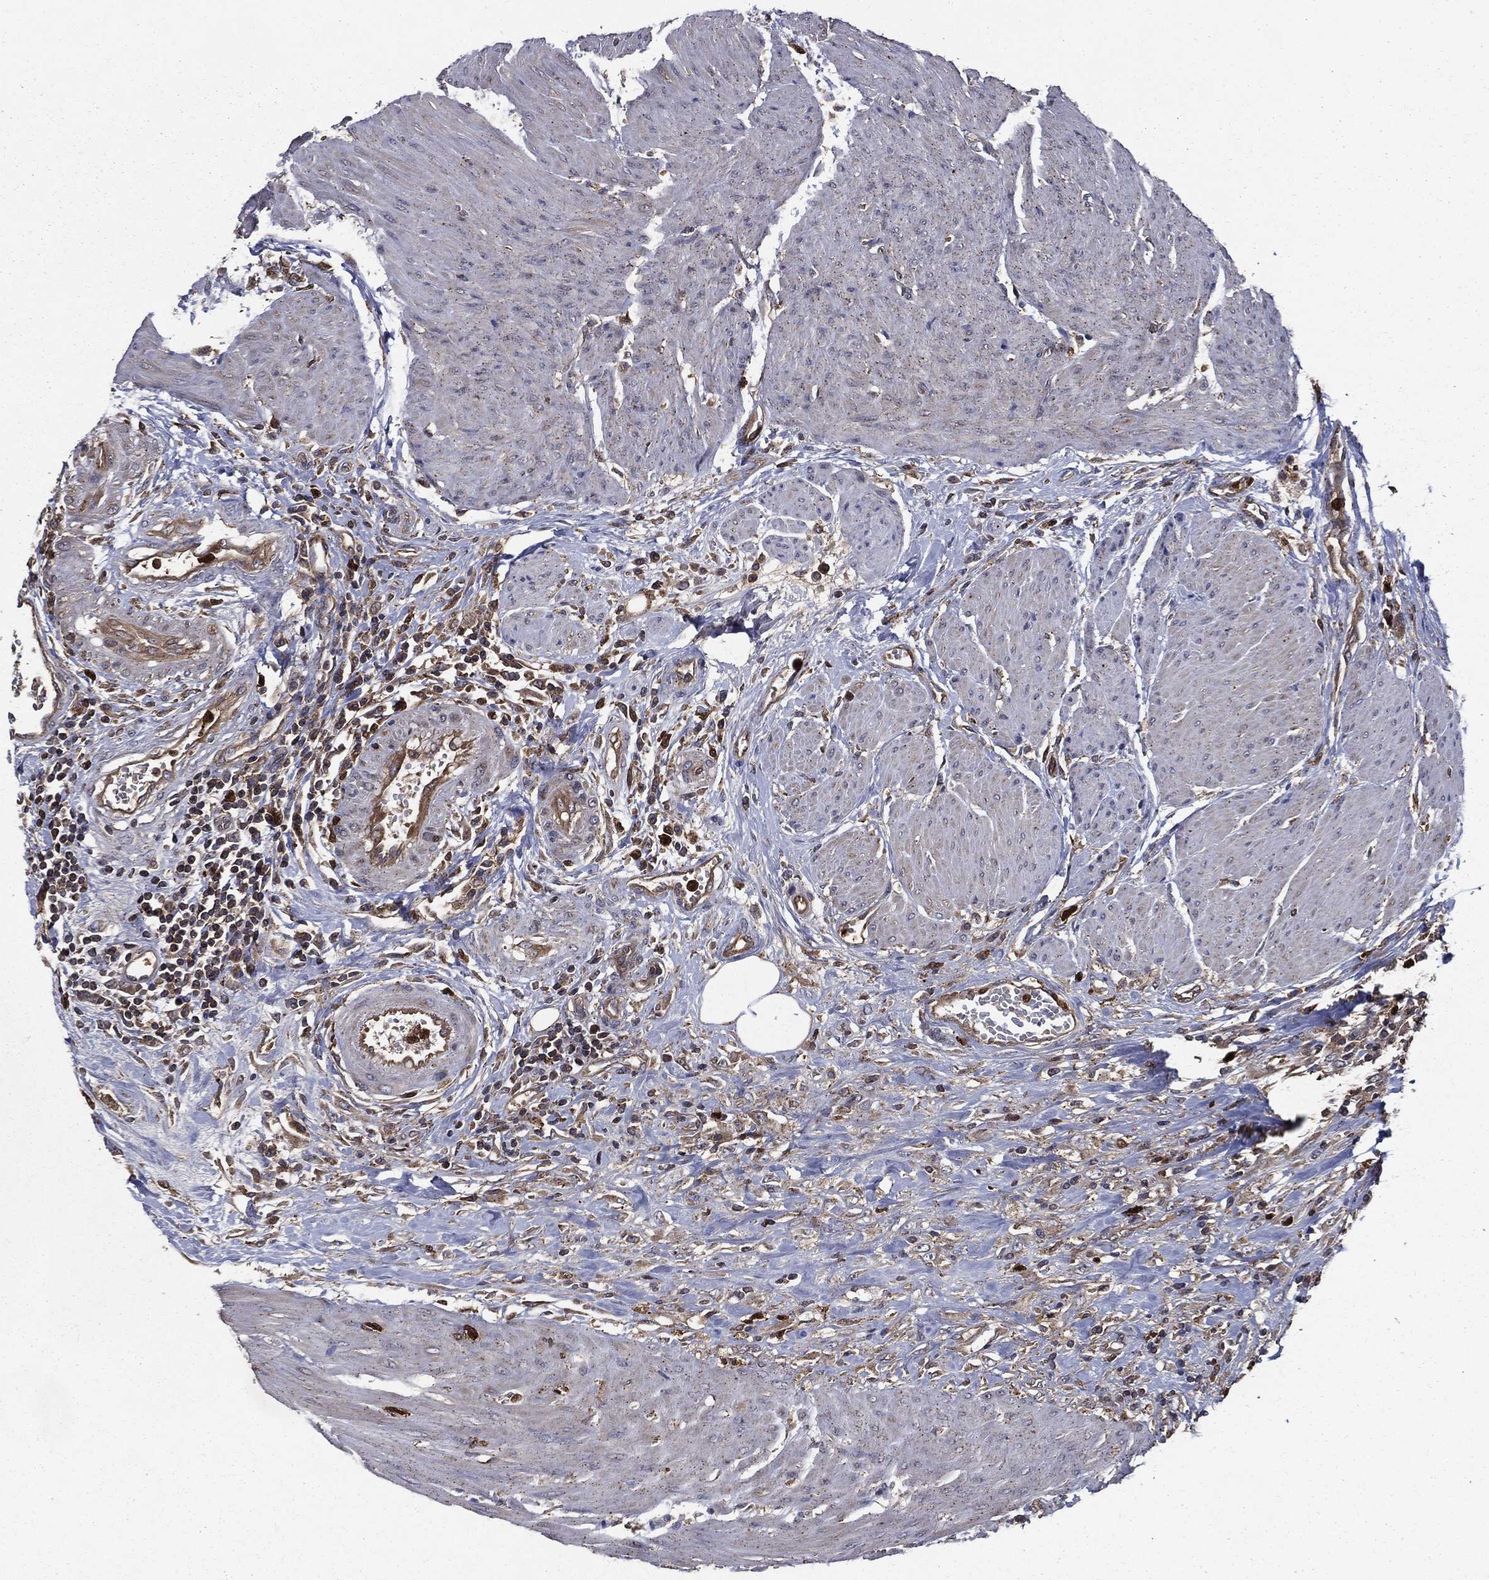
{"staining": {"intensity": "moderate", "quantity": ">75%", "location": "cytoplasmic/membranous"}, "tissue": "urothelial cancer", "cell_type": "Tumor cells", "image_type": "cancer", "snomed": [{"axis": "morphology", "description": "Urothelial carcinoma, High grade"}, {"axis": "topography", "description": "Urinary bladder"}], "caption": "This is a photomicrograph of IHC staining of urothelial cancer, which shows moderate expression in the cytoplasmic/membranous of tumor cells.", "gene": "PDCD6IP", "patient": {"sex": "male", "age": 35}}